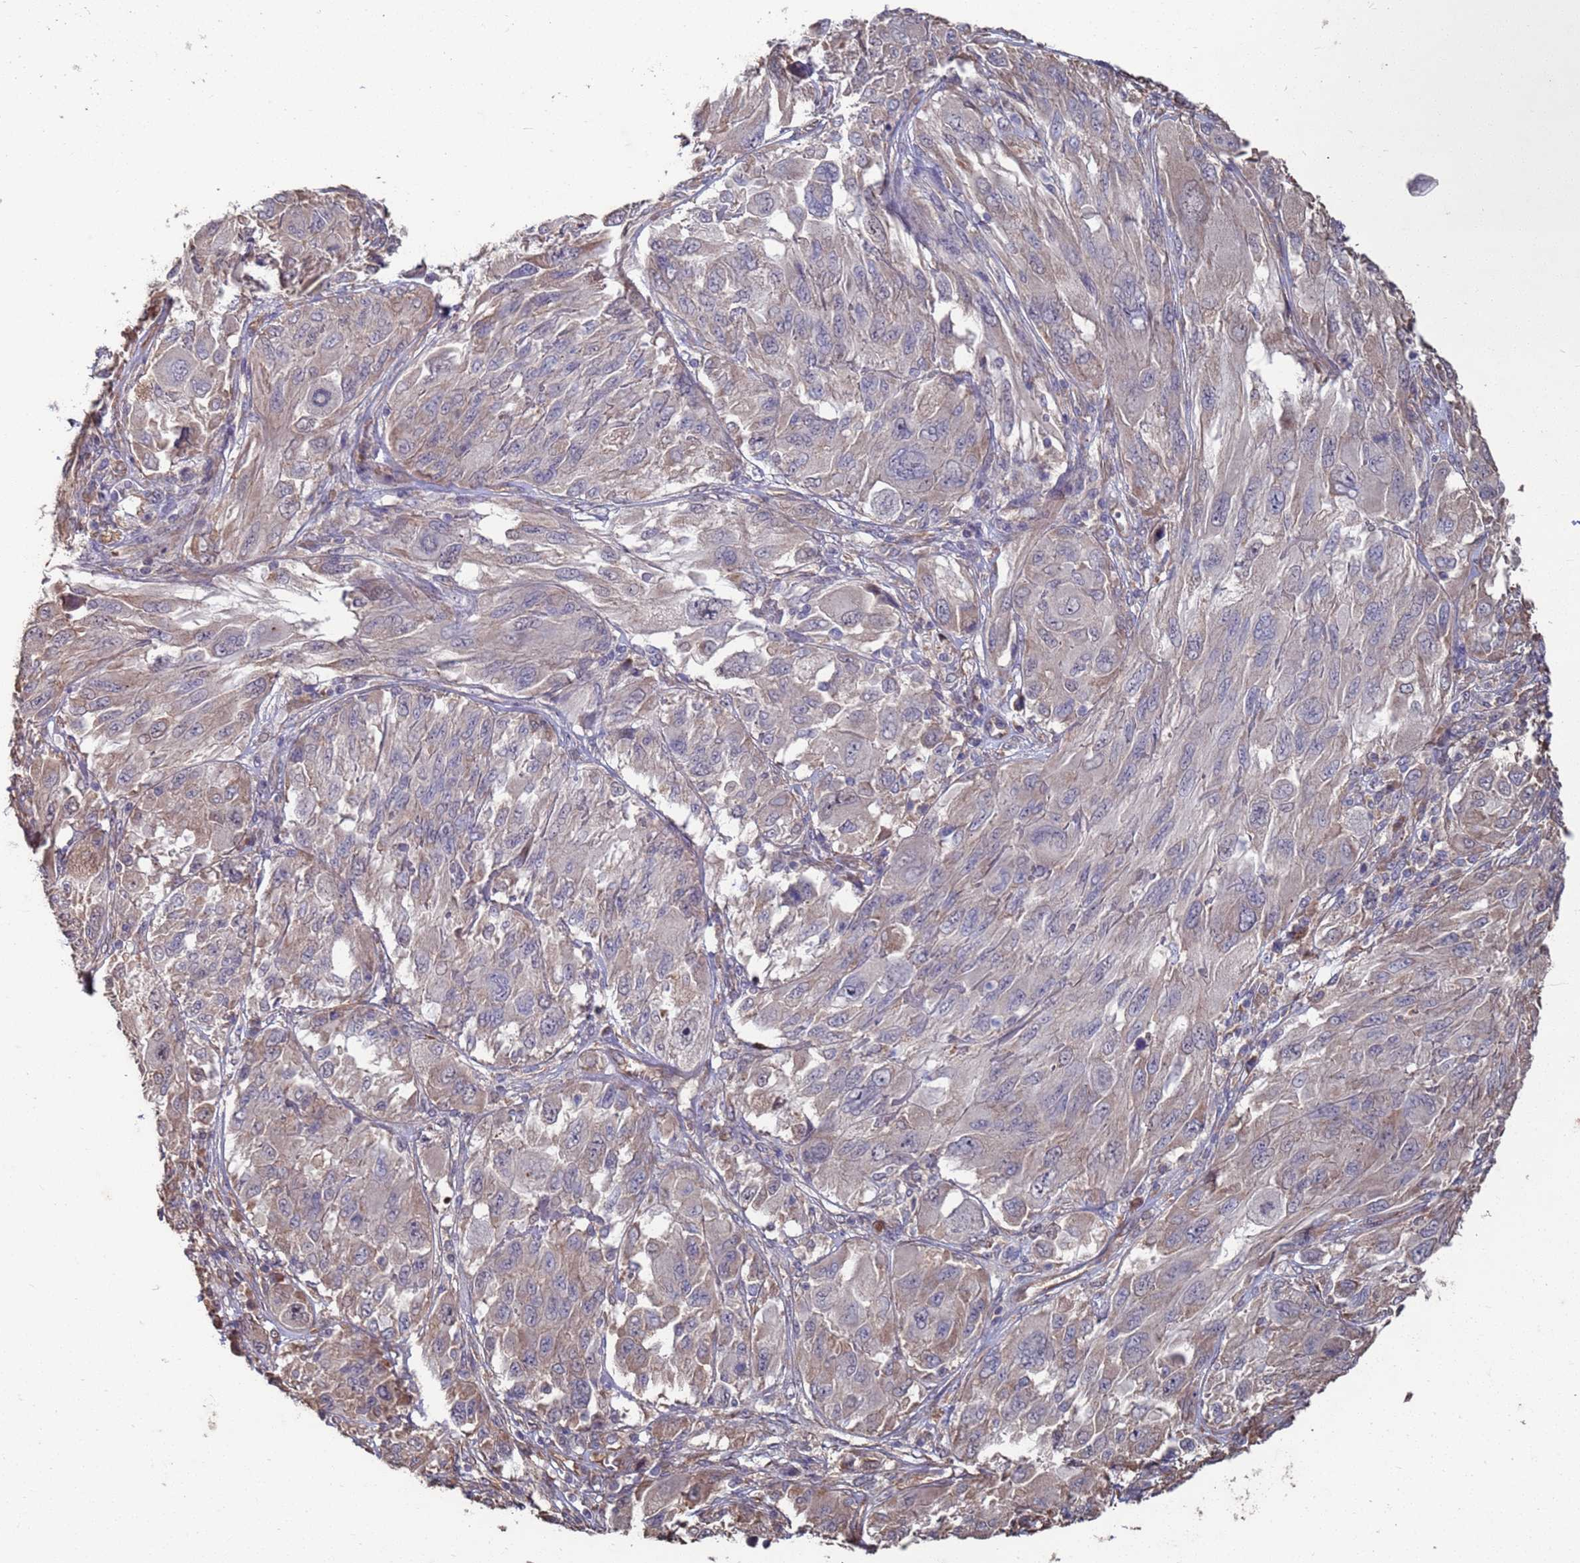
{"staining": {"intensity": "weak", "quantity": "<25%", "location": "cytoplasmic/membranous"}, "tissue": "melanoma", "cell_type": "Tumor cells", "image_type": "cancer", "snomed": [{"axis": "morphology", "description": "Malignant melanoma, NOS"}, {"axis": "topography", "description": "Skin"}], "caption": "Protein analysis of malignant melanoma displays no significant expression in tumor cells.", "gene": "CFAP119", "patient": {"sex": "female", "age": 91}}